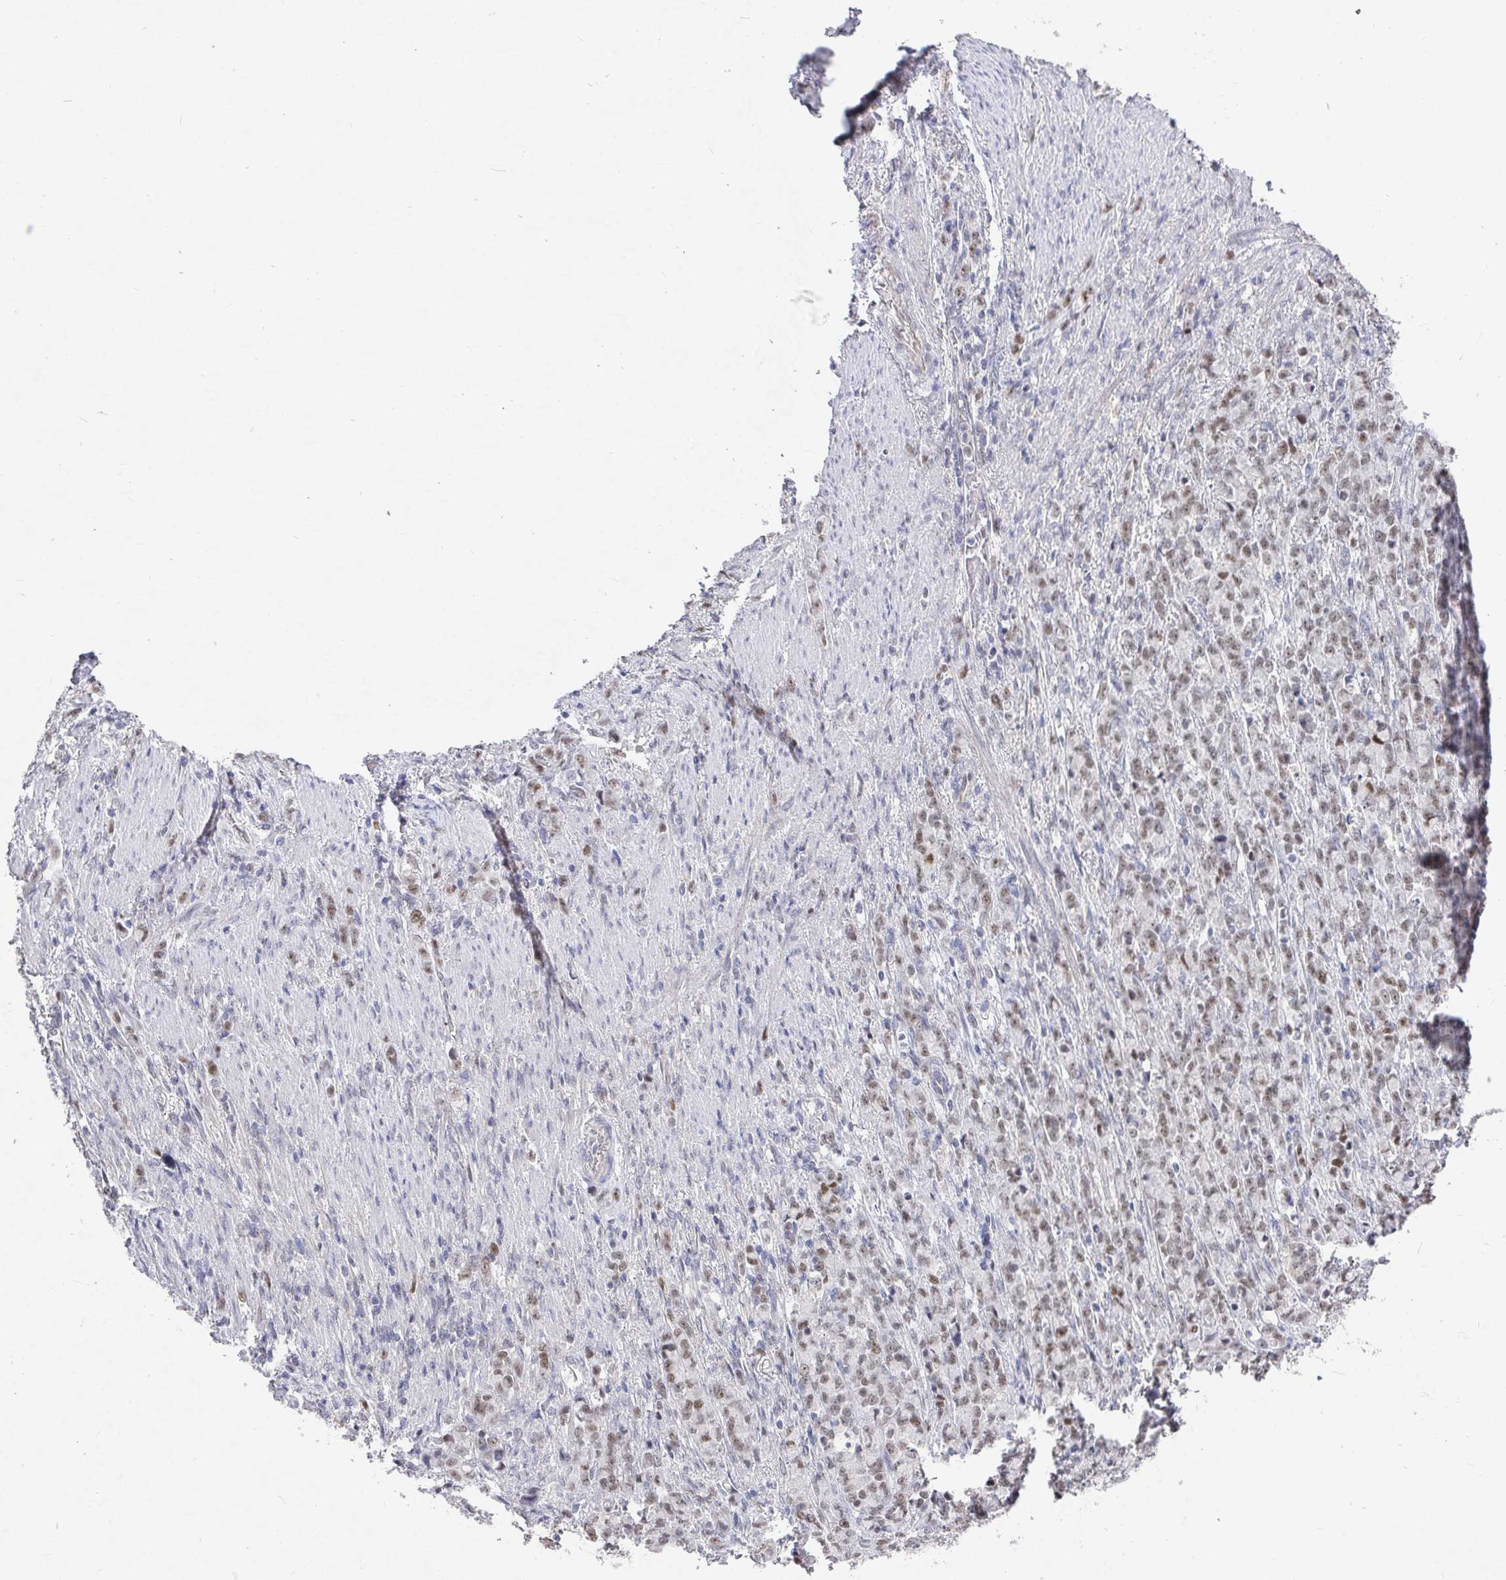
{"staining": {"intensity": "weak", "quantity": "25%-75%", "location": "nuclear"}, "tissue": "stomach cancer", "cell_type": "Tumor cells", "image_type": "cancer", "snomed": [{"axis": "morphology", "description": "Adenocarcinoma, NOS"}, {"axis": "topography", "description": "Stomach"}], "caption": "This is a histology image of immunohistochemistry (IHC) staining of adenocarcinoma (stomach), which shows weak expression in the nuclear of tumor cells.", "gene": "RCOR1", "patient": {"sex": "female", "age": 79}}